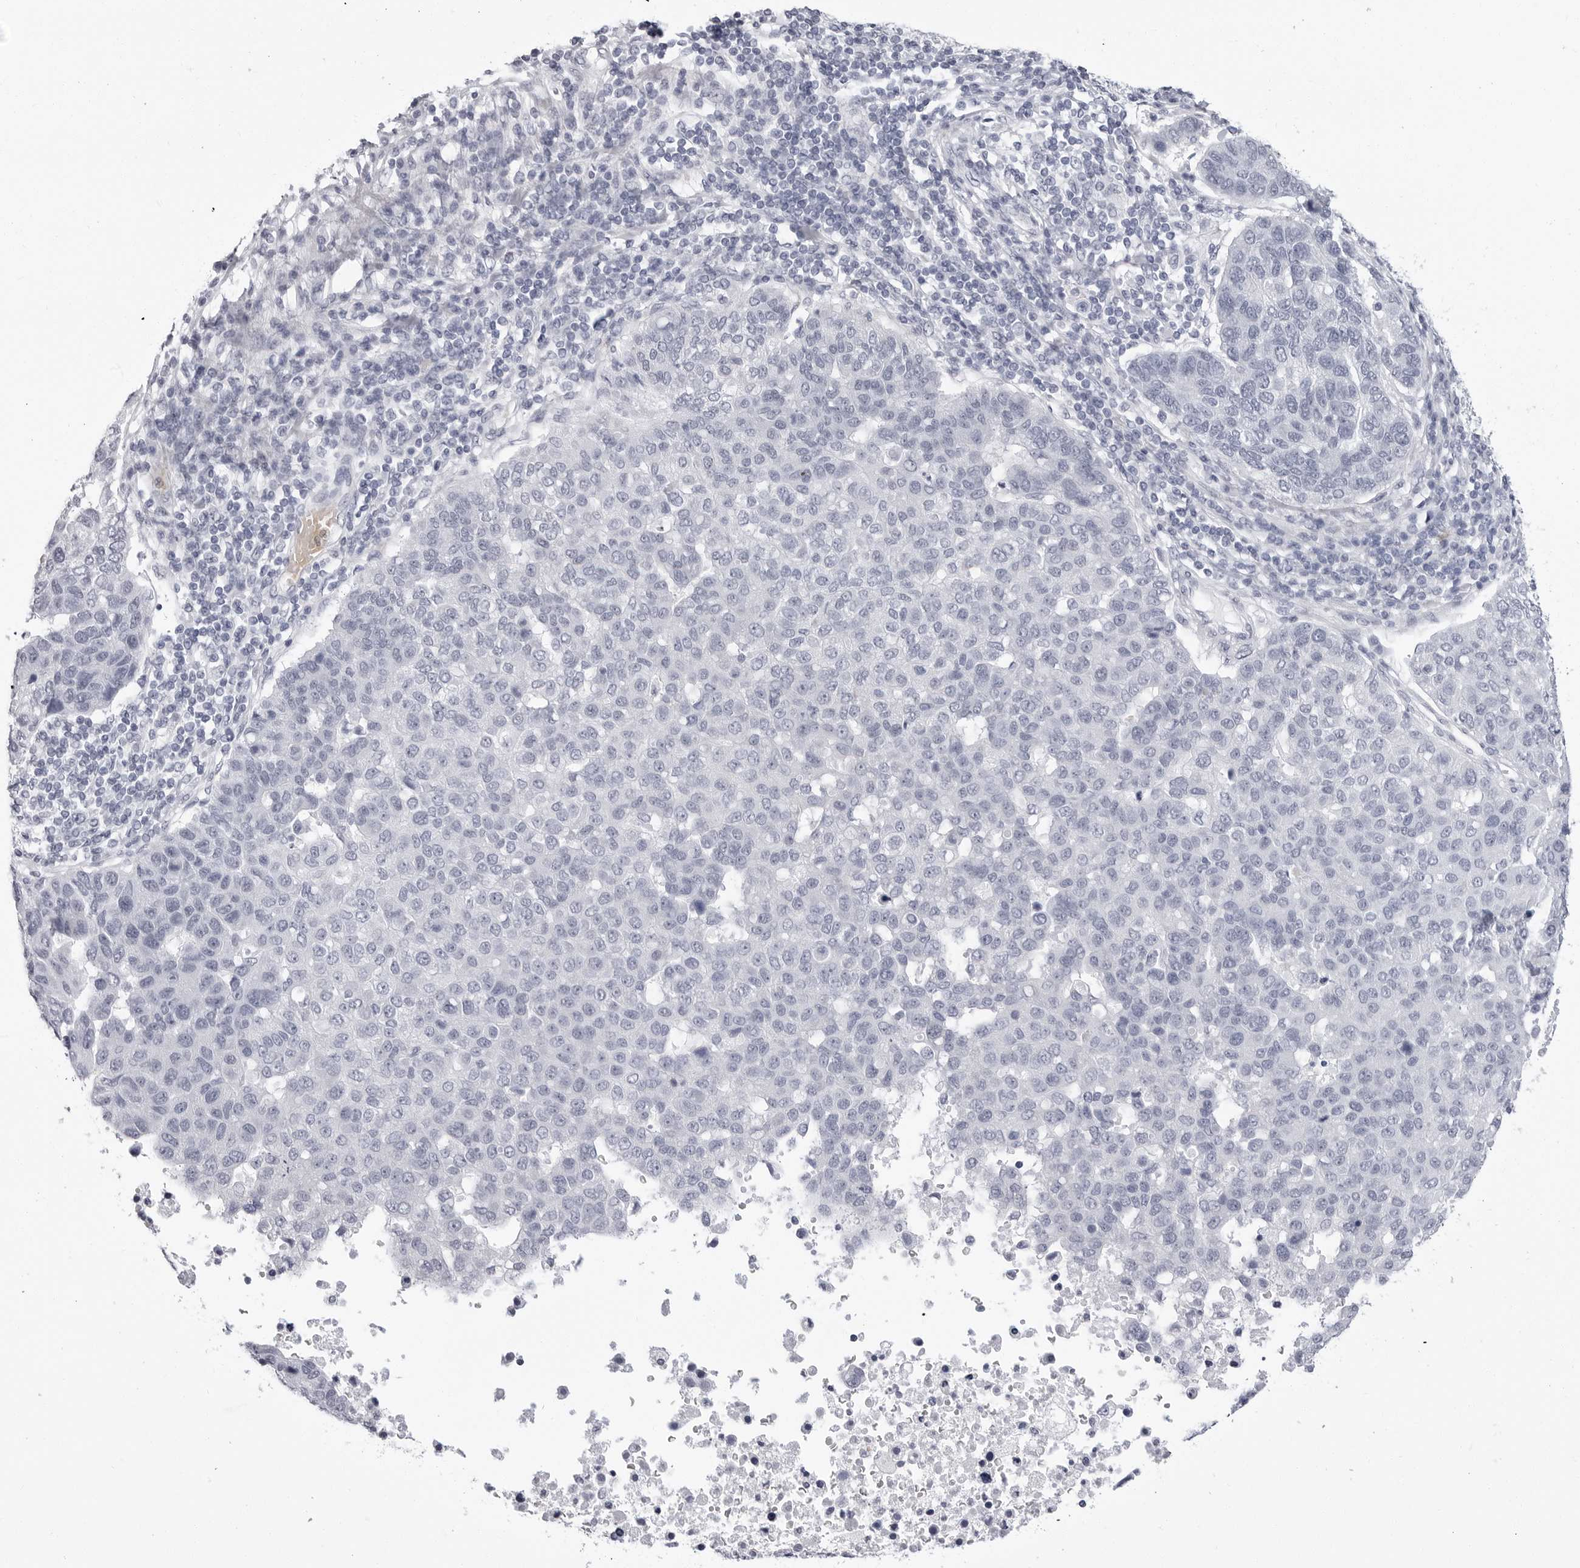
{"staining": {"intensity": "negative", "quantity": "none", "location": "none"}, "tissue": "pancreatic cancer", "cell_type": "Tumor cells", "image_type": "cancer", "snomed": [{"axis": "morphology", "description": "Adenocarcinoma, NOS"}, {"axis": "topography", "description": "Pancreas"}], "caption": "DAB immunohistochemical staining of adenocarcinoma (pancreatic) shows no significant expression in tumor cells.", "gene": "VEZF1", "patient": {"sex": "female", "age": 61}}